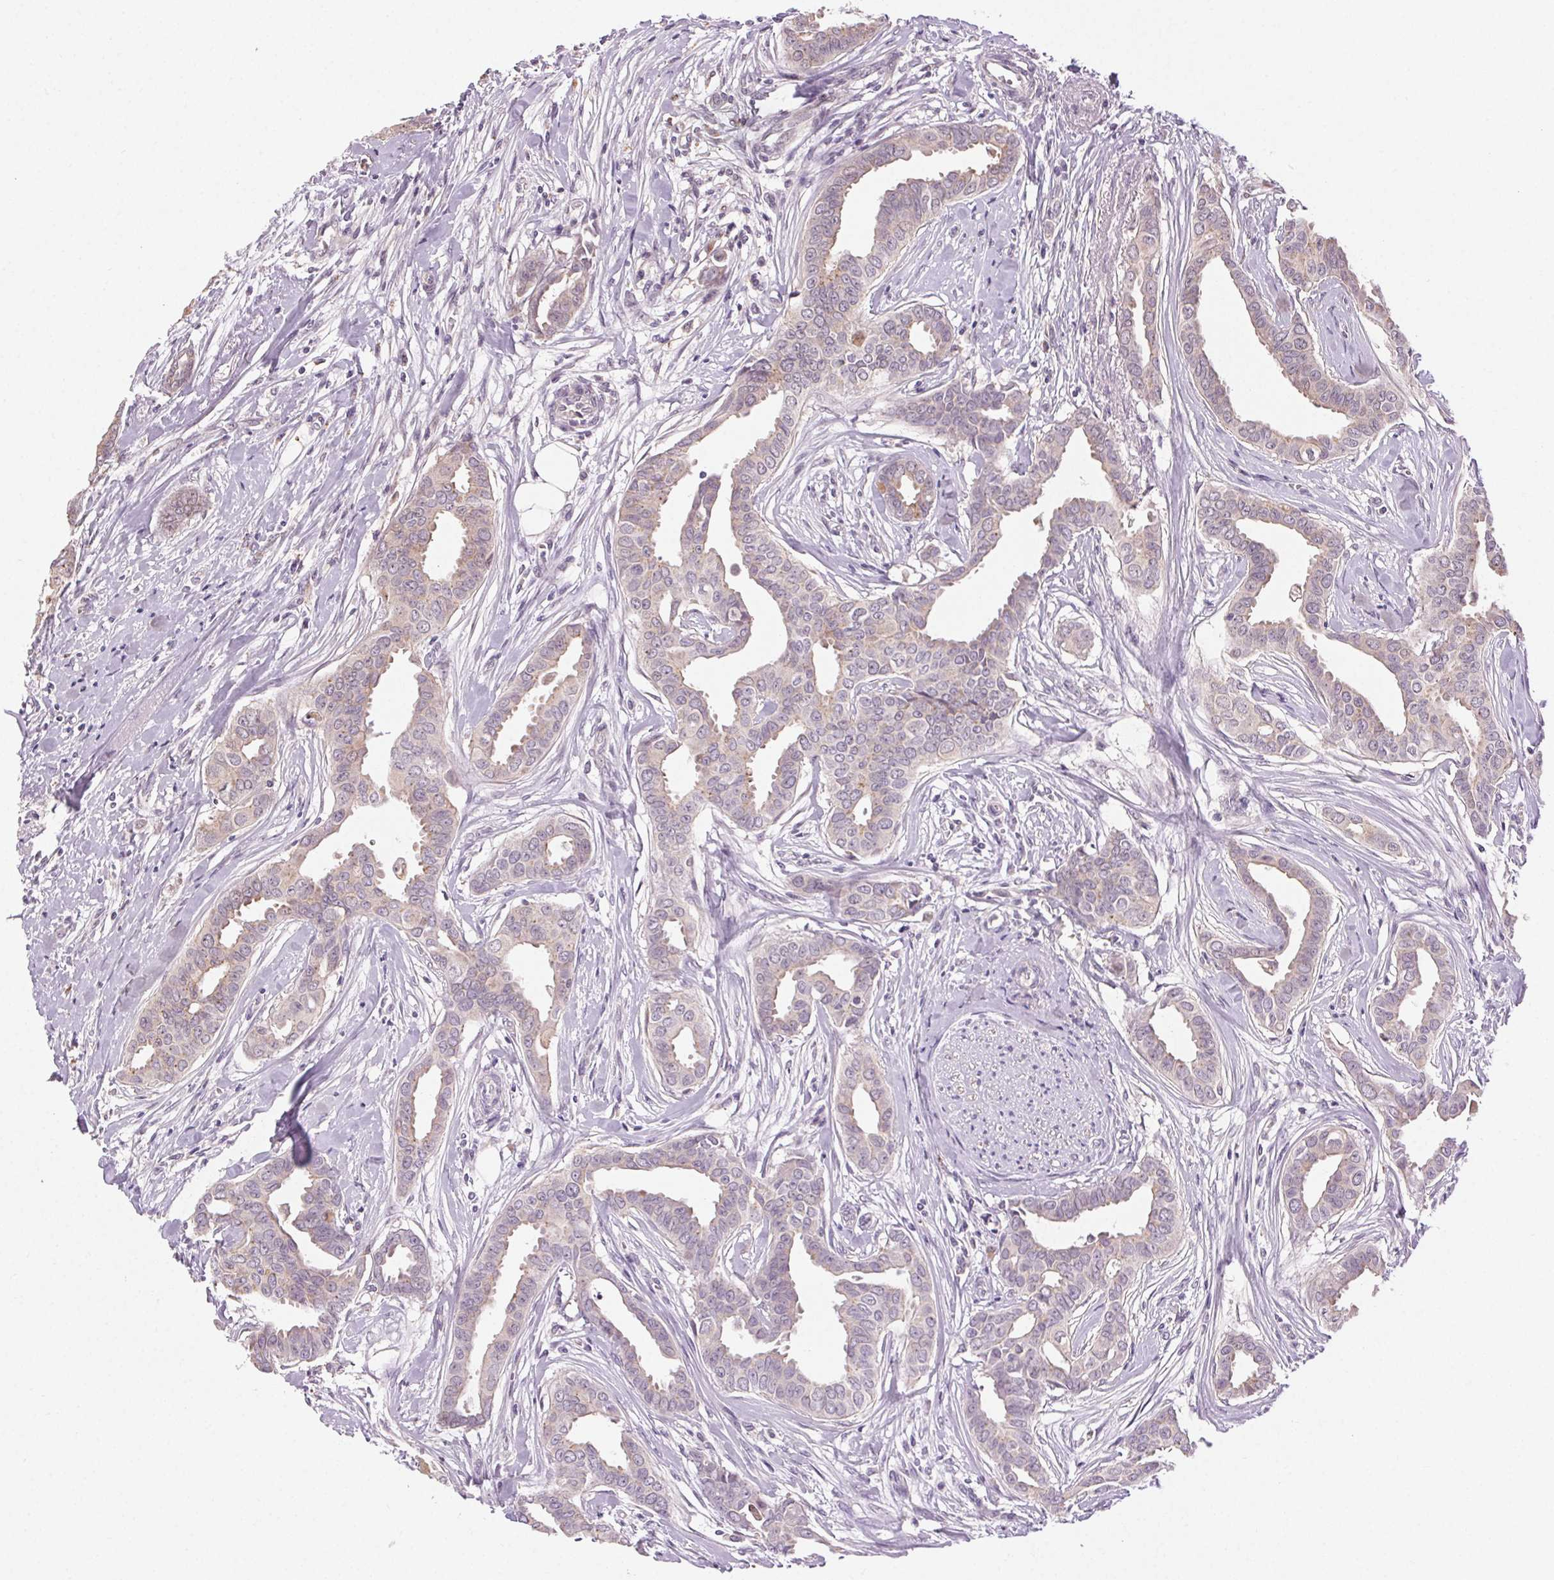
{"staining": {"intensity": "weak", "quantity": "25%-75%", "location": "cytoplasmic/membranous"}, "tissue": "breast cancer", "cell_type": "Tumor cells", "image_type": "cancer", "snomed": [{"axis": "morphology", "description": "Duct carcinoma"}, {"axis": "topography", "description": "Breast"}], "caption": "Human breast cancer stained for a protein (brown) reveals weak cytoplasmic/membranous positive expression in approximately 25%-75% of tumor cells.", "gene": "ATP1B3", "patient": {"sex": "female", "age": 45}}